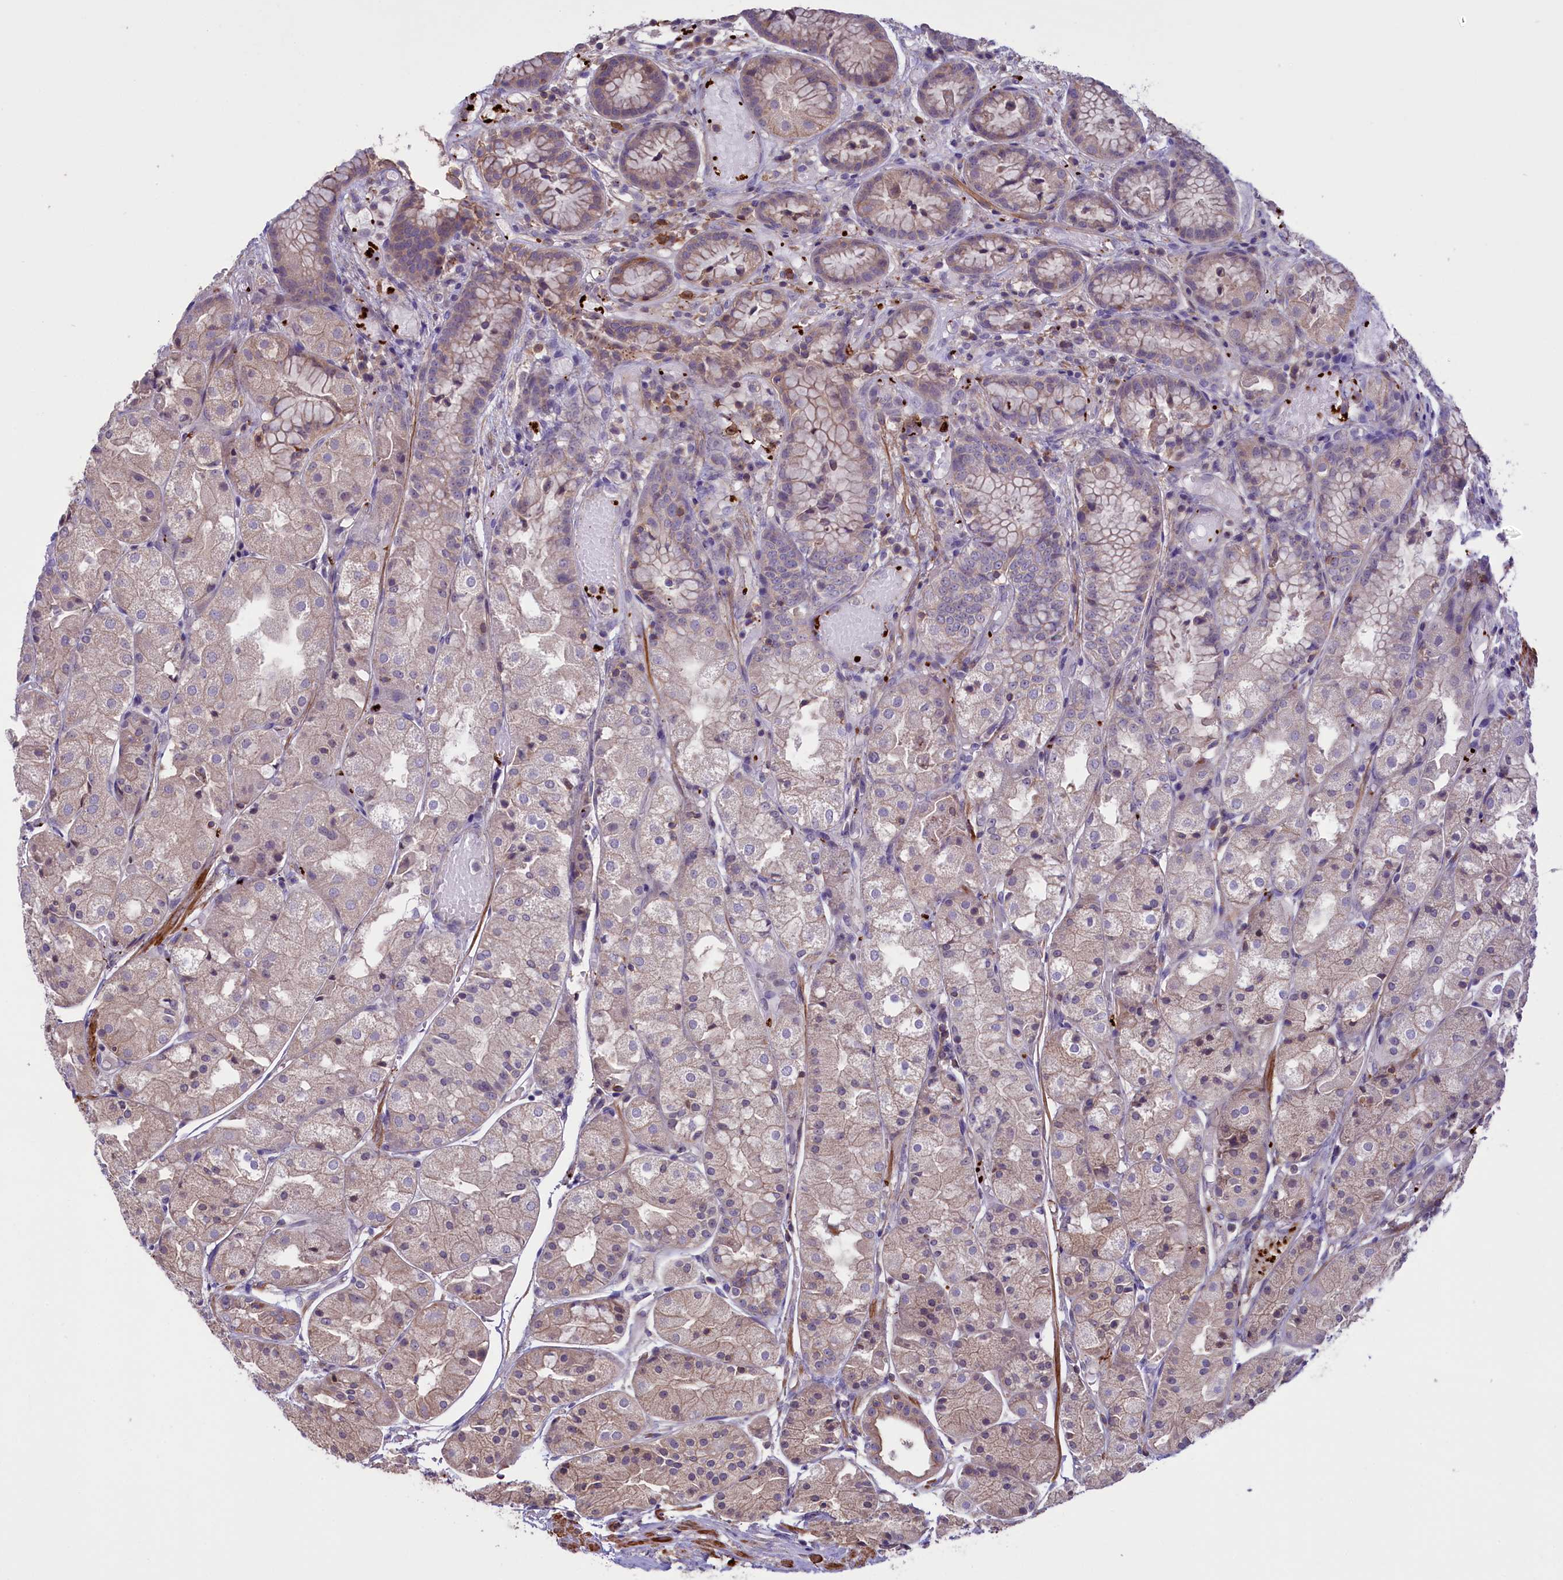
{"staining": {"intensity": "weak", "quantity": "<25%", "location": "cytoplasmic/membranous"}, "tissue": "stomach", "cell_type": "Glandular cells", "image_type": "normal", "snomed": [{"axis": "morphology", "description": "Normal tissue, NOS"}, {"axis": "topography", "description": "Stomach, upper"}], "caption": "The micrograph demonstrates no significant expression in glandular cells of stomach.", "gene": "HEATR3", "patient": {"sex": "male", "age": 72}}